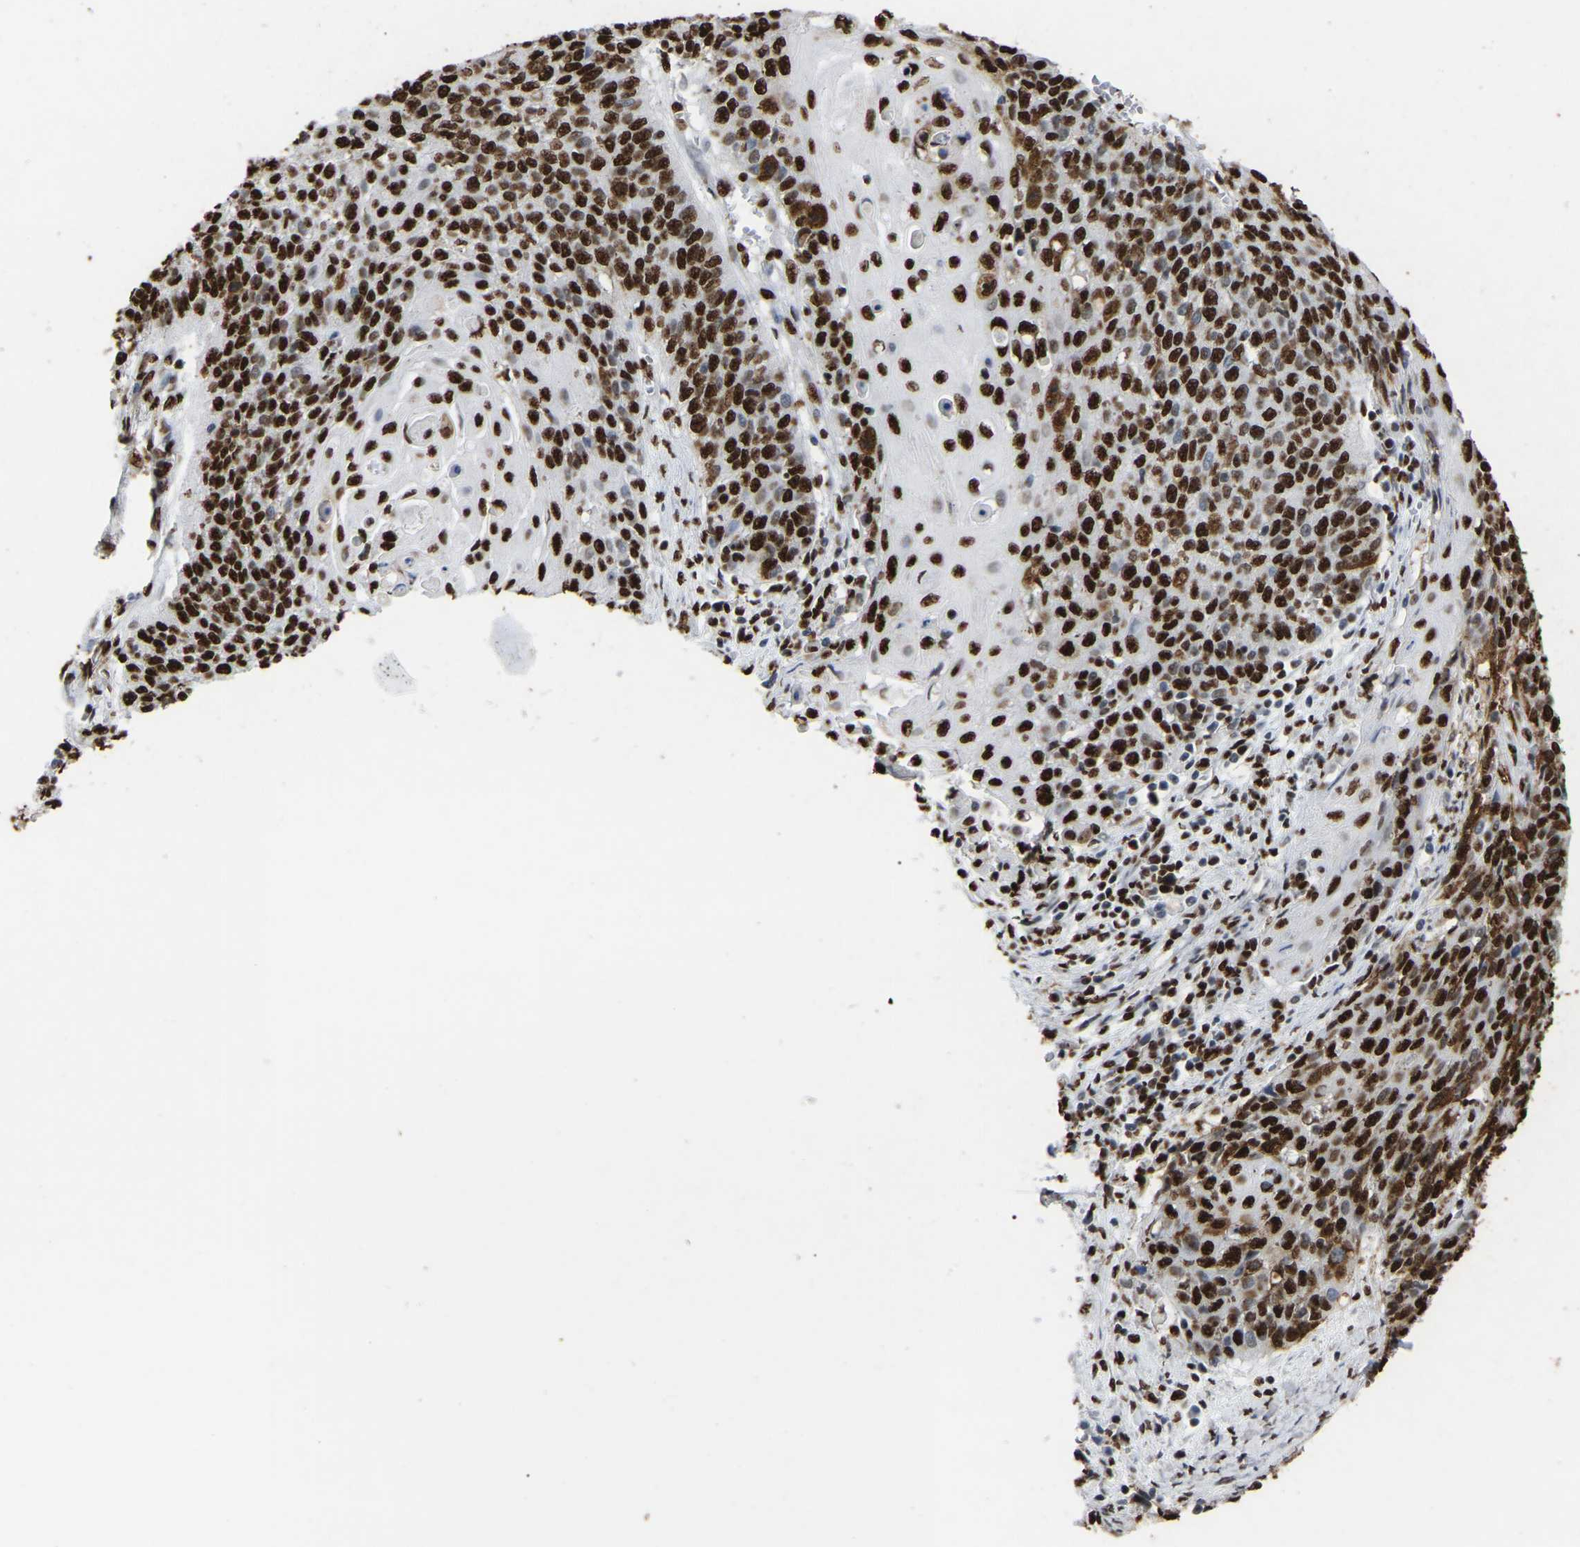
{"staining": {"intensity": "strong", "quantity": ">75%", "location": "nuclear"}, "tissue": "cervical cancer", "cell_type": "Tumor cells", "image_type": "cancer", "snomed": [{"axis": "morphology", "description": "Squamous cell carcinoma, NOS"}, {"axis": "topography", "description": "Cervix"}], "caption": "Human cervical squamous cell carcinoma stained with a brown dye demonstrates strong nuclear positive staining in about >75% of tumor cells.", "gene": "RBL2", "patient": {"sex": "female", "age": 39}}